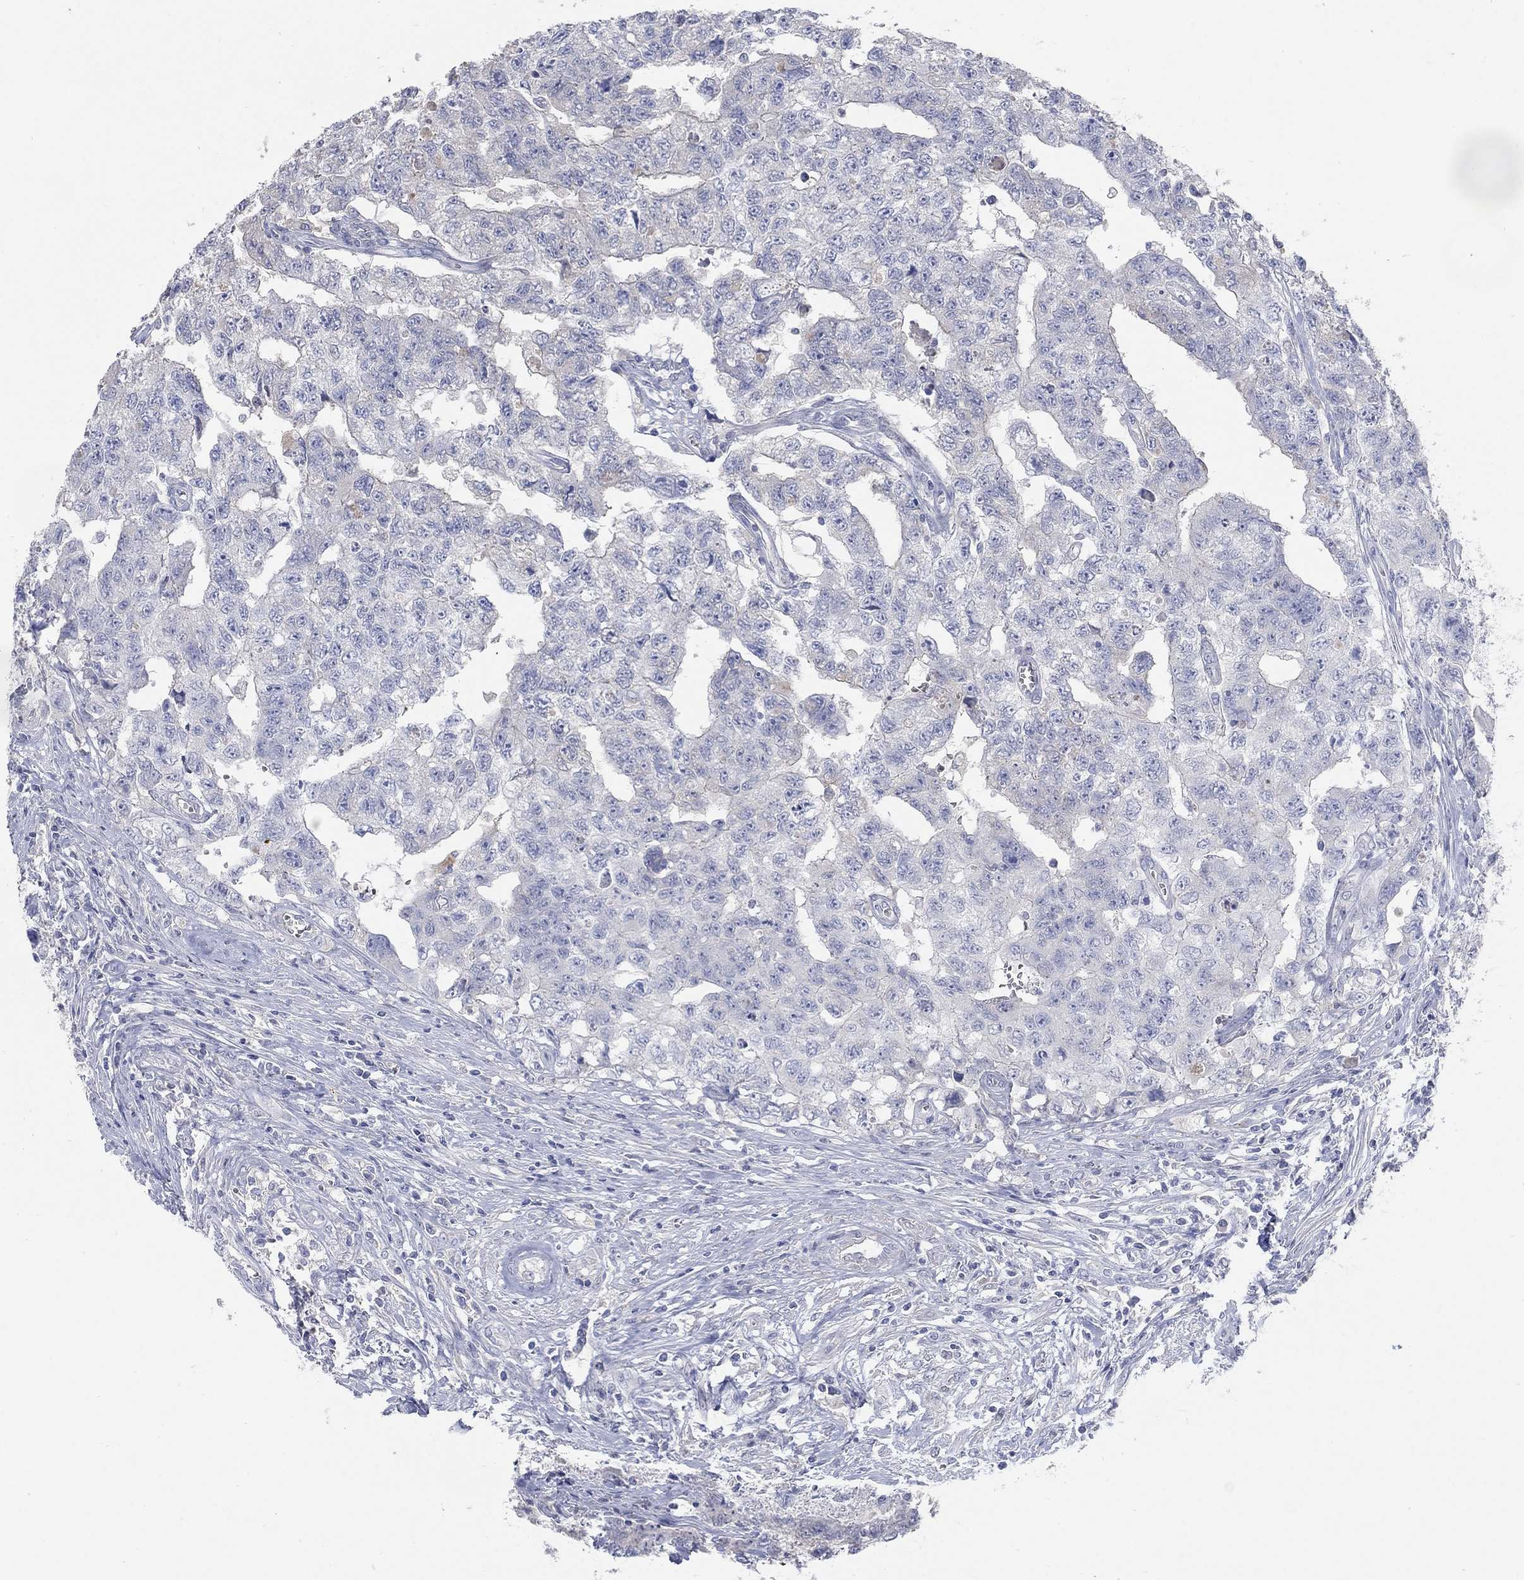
{"staining": {"intensity": "negative", "quantity": "none", "location": "none"}, "tissue": "testis cancer", "cell_type": "Tumor cells", "image_type": "cancer", "snomed": [{"axis": "morphology", "description": "Carcinoma, Embryonal, NOS"}, {"axis": "topography", "description": "Testis"}], "caption": "Immunohistochemistry (IHC) photomicrograph of testis cancer stained for a protein (brown), which displays no staining in tumor cells. Brightfield microscopy of immunohistochemistry stained with DAB (3,3'-diaminobenzidine) (brown) and hematoxylin (blue), captured at high magnification.", "gene": "TMEM249", "patient": {"sex": "male", "age": 24}}